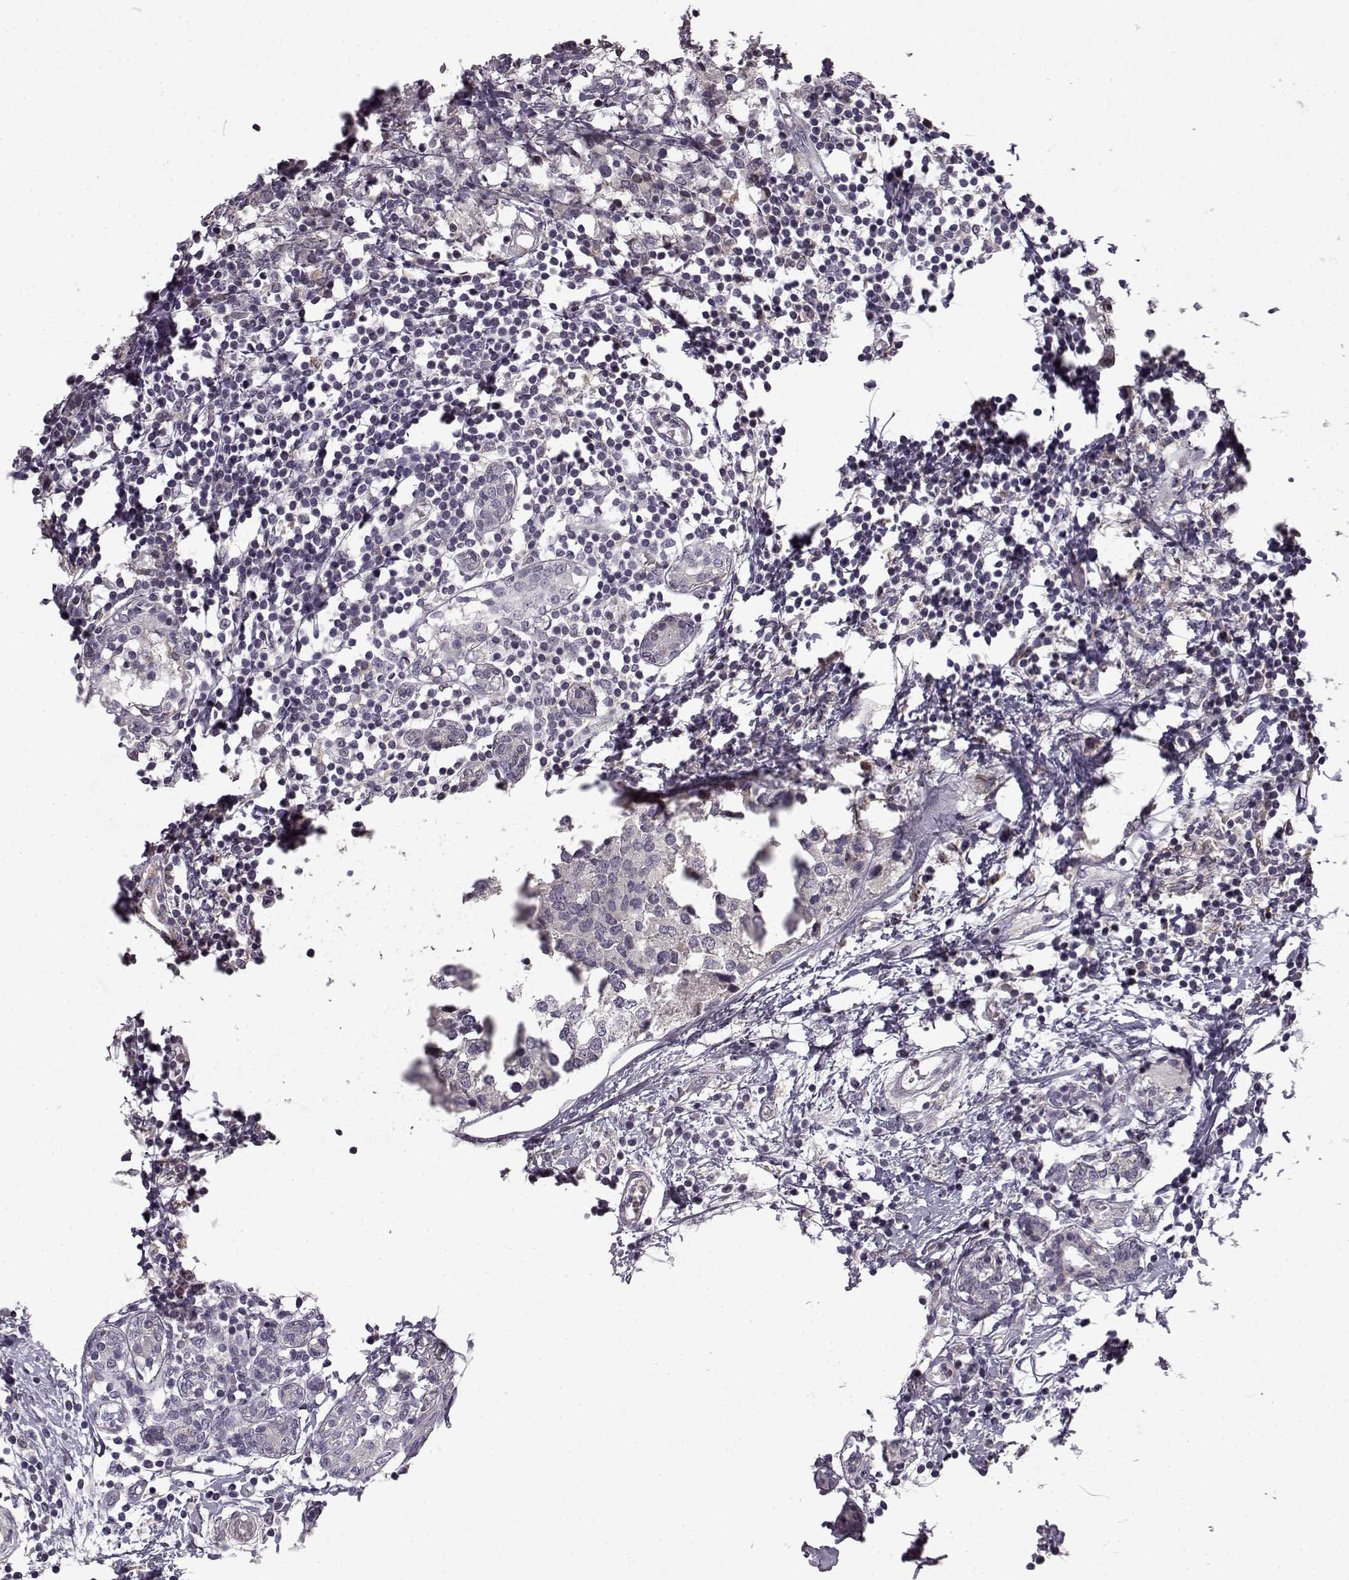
{"staining": {"intensity": "negative", "quantity": "none", "location": "none"}, "tissue": "breast cancer", "cell_type": "Tumor cells", "image_type": "cancer", "snomed": [{"axis": "morphology", "description": "Lobular carcinoma"}, {"axis": "topography", "description": "Breast"}], "caption": "Lobular carcinoma (breast) stained for a protein using immunohistochemistry (IHC) reveals no positivity tumor cells.", "gene": "B3GNT6", "patient": {"sex": "female", "age": 59}}